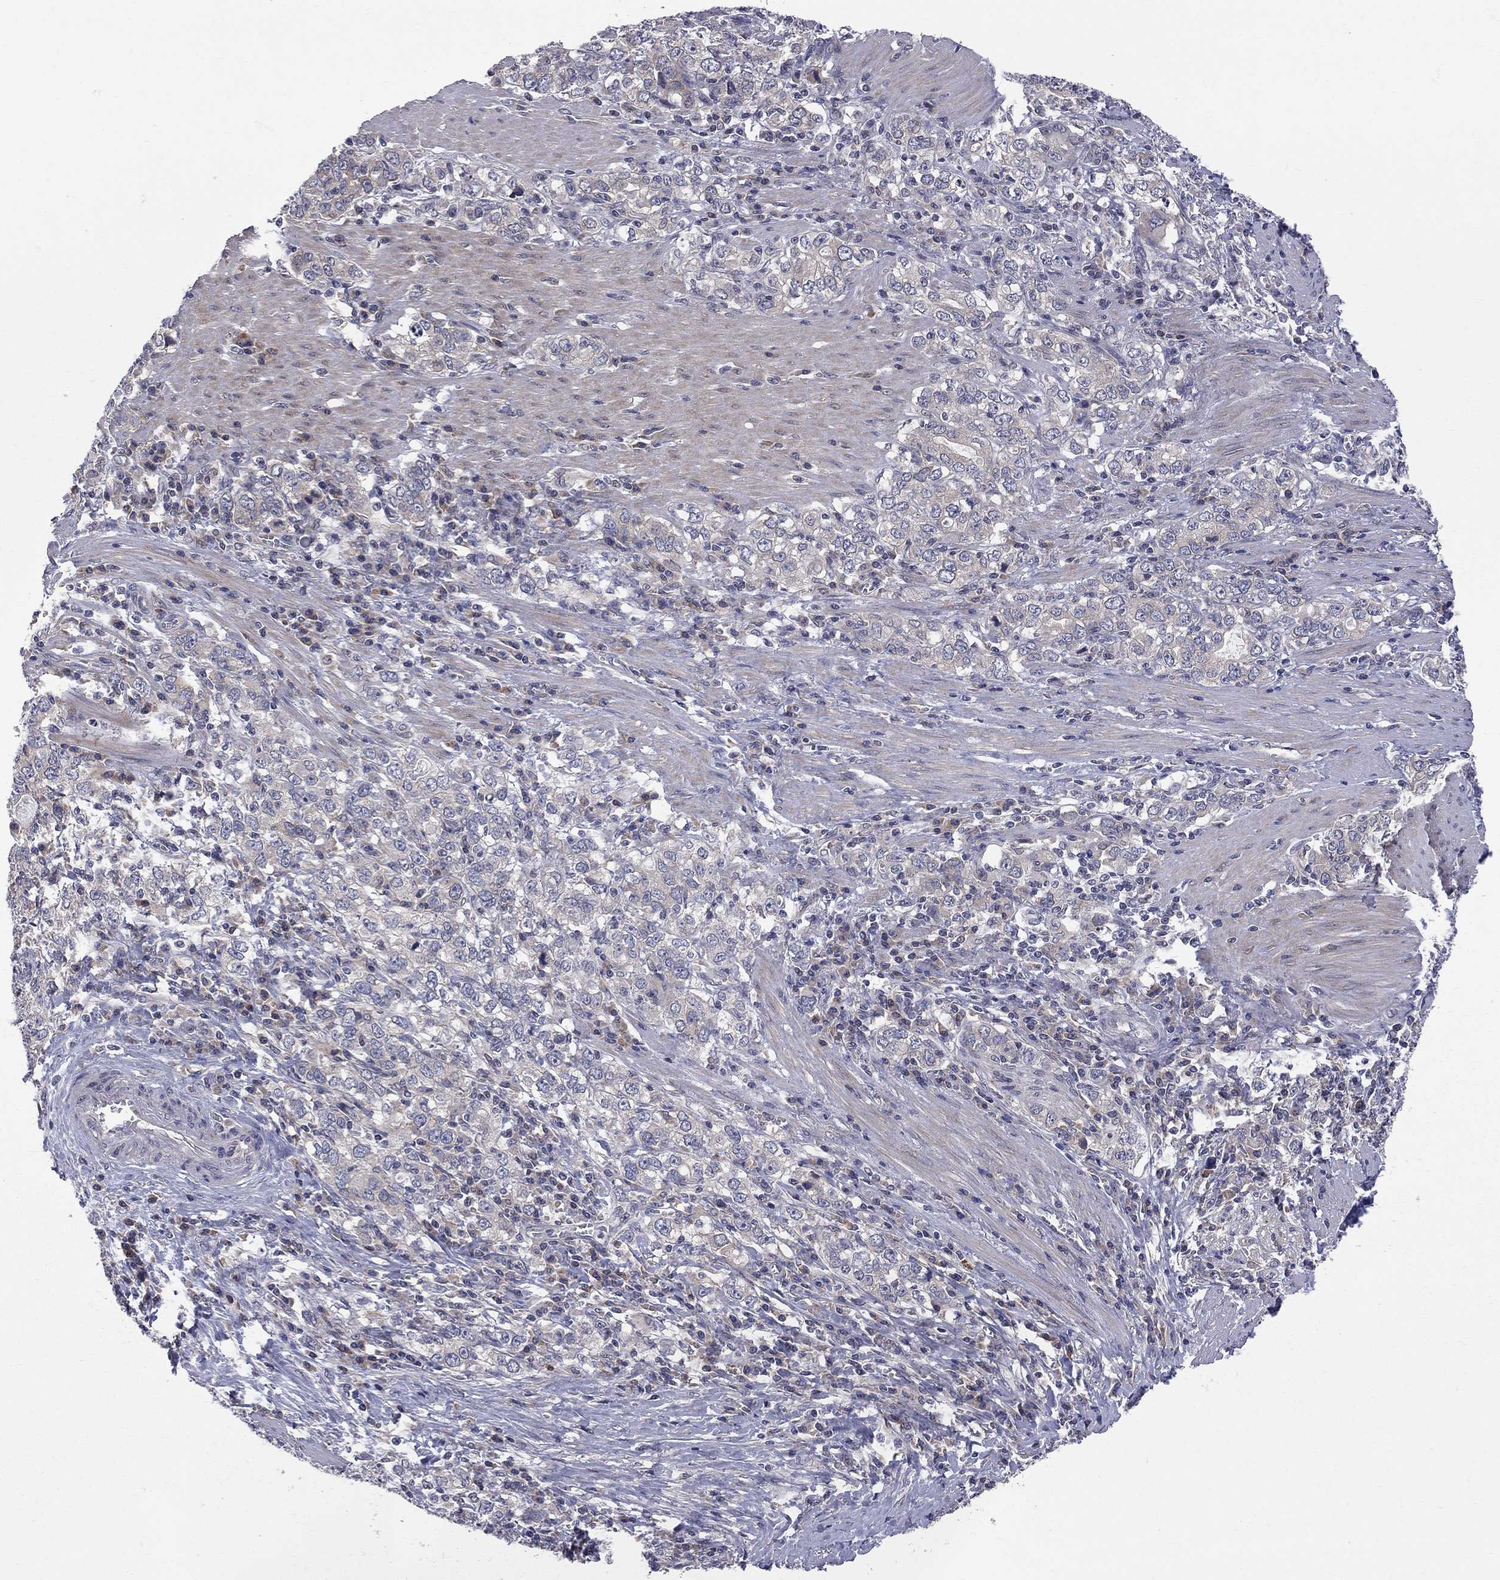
{"staining": {"intensity": "negative", "quantity": "none", "location": "none"}, "tissue": "stomach cancer", "cell_type": "Tumor cells", "image_type": "cancer", "snomed": [{"axis": "morphology", "description": "Adenocarcinoma, NOS"}, {"axis": "topography", "description": "Stomach, lower"}], "caption": "Micrograph shows no protein positivity in tumor cells of adenocarcinoma (stomach) tissue. Brightfield microscopy of immunohistochemistry stained with DAB (brown) and hematoxylin (blue), captured at high magnification.", "gene": "CNOT11", "patient": {"sex": "female", "age": 72}}